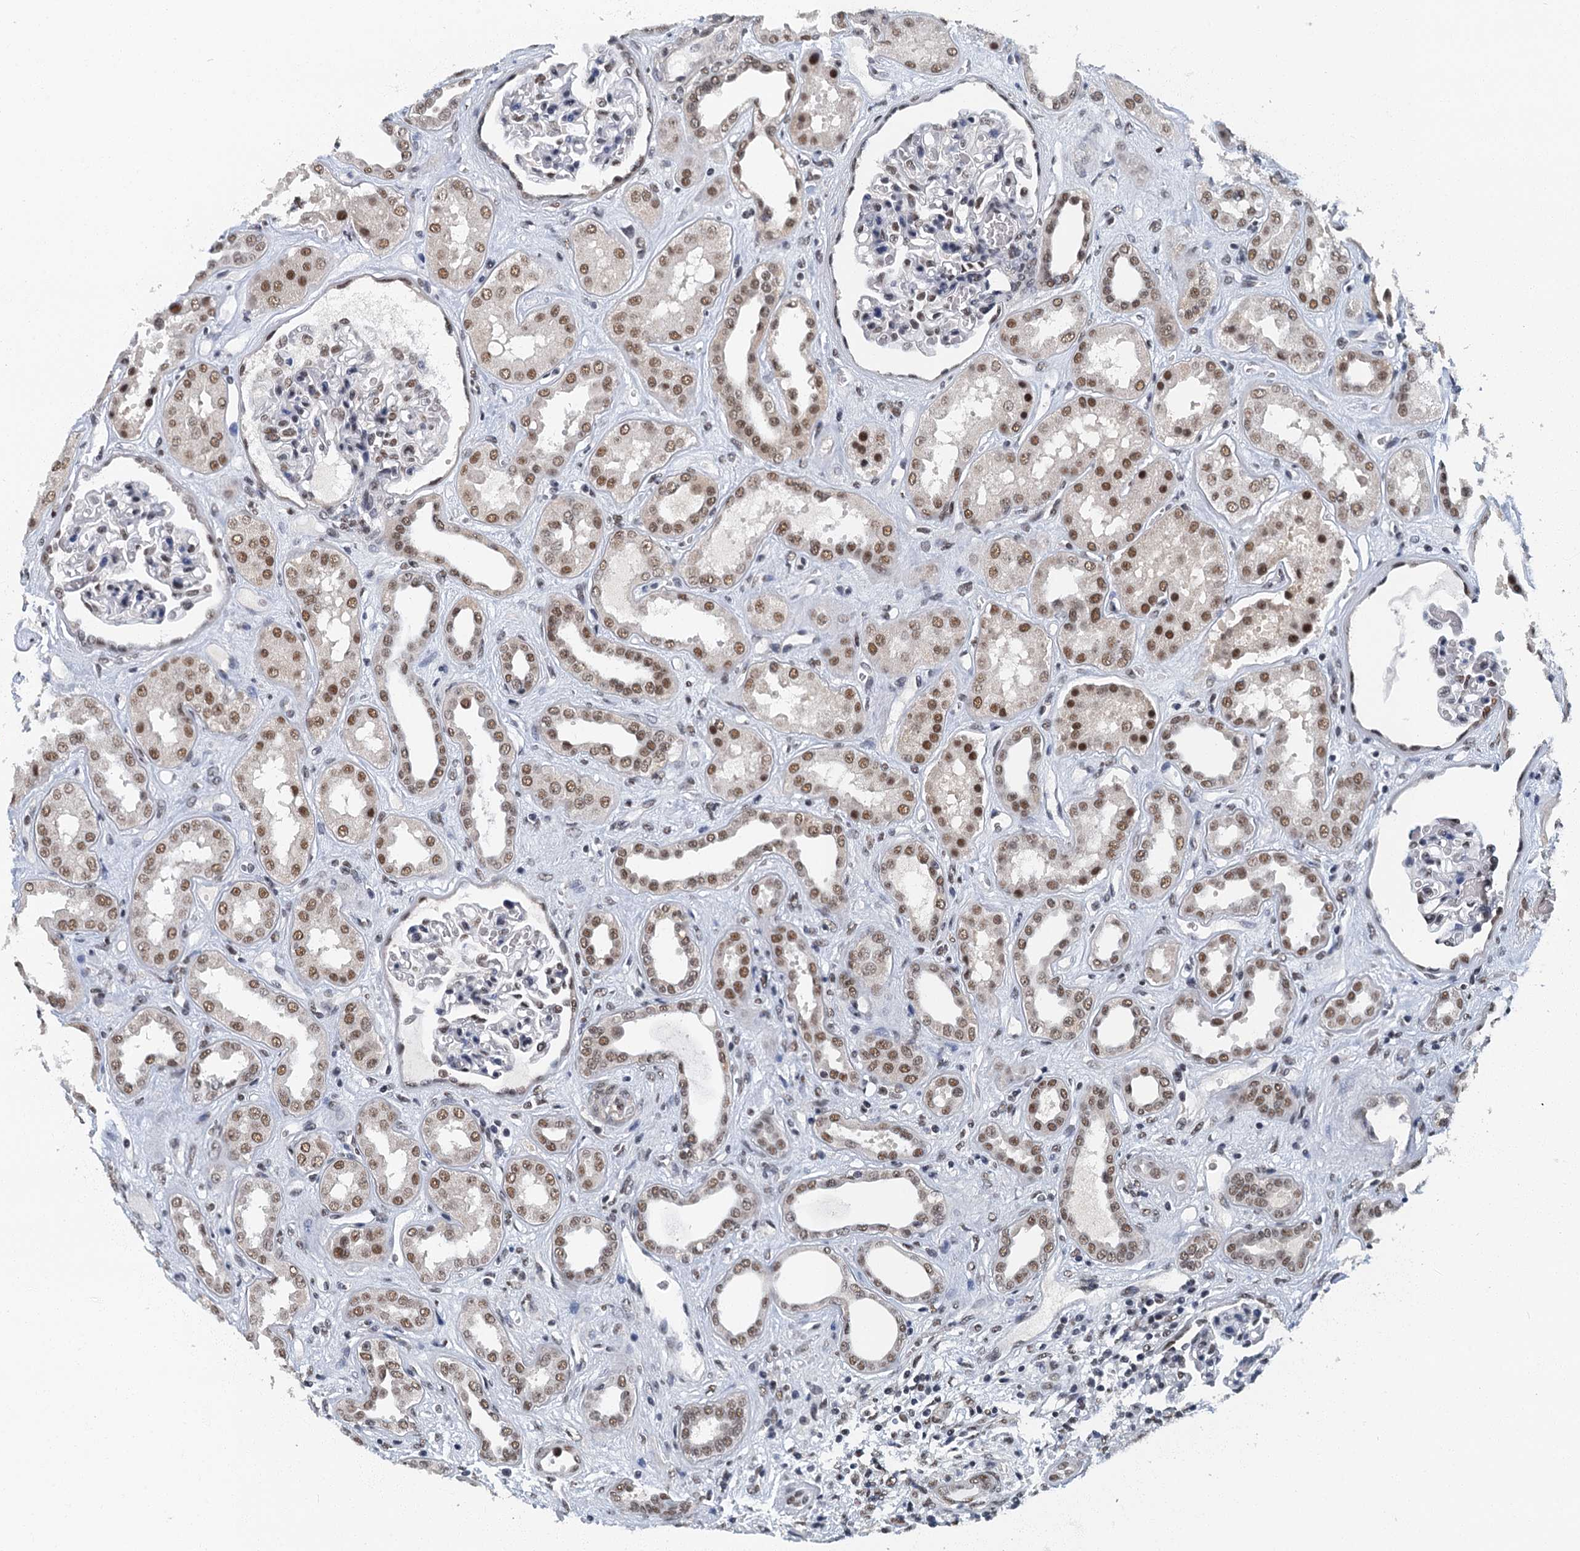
{"staining": {"intensity": "weak", "quantity": "25%-75%", "location": "nuclear"}, "tissue": "kidney", "cell_type": "Cells in glomeruli", "image_type": "normal", "snomed": [{"axis": "morphology", "description": "Normal tissue, NOS"}, {"axis": "topography", "description": "Kidney"}], "caption": "This image shows immunohistochemistry staining of unremarkable kidney, with low weak nuclear positivity in approximately 25%-75% of cells in glomeruli.", "gene": "GADL1", "patient": {"sex": "male", "age": 59}}